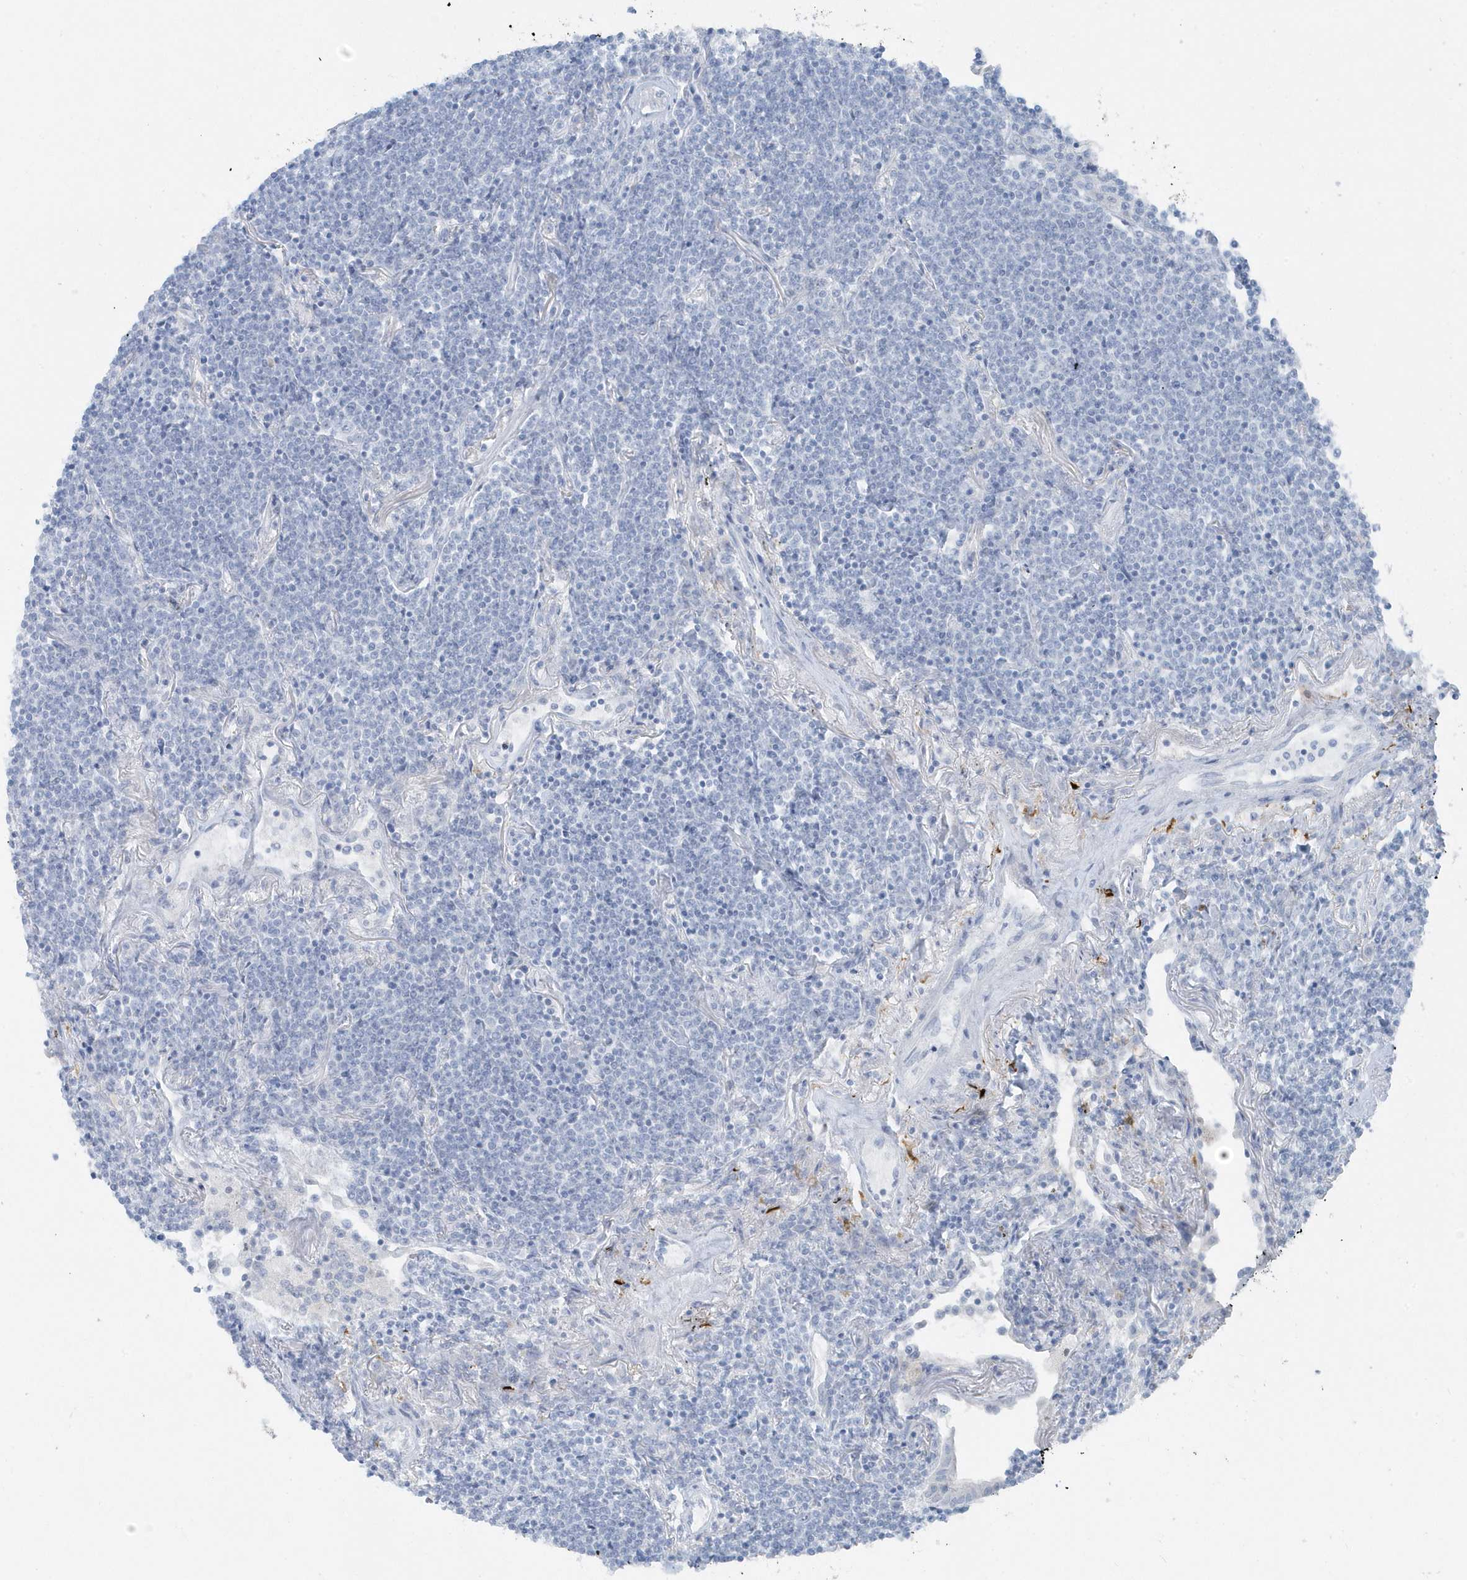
{"staining": {"intensity": "negative", "quantity": "none", "location": "none"}, "tissue": "lymphoma", "cell_type": "Tumor cells", "image_type": "cancer", "snomed": [{"axis": "morphology", "description": "Malignant lymphoma, non-Hodgkin's type, Low grade"}, {"axis": "topography", "description": "Lung"}], "caption": "IHC of lymphoma shows no expression in tumor cells. (Immunohistochemistry (ihc), brightfield microscopy, high magnification).", "gene": "FAM98A", "patient": {"sex": "female", "age": 71}}